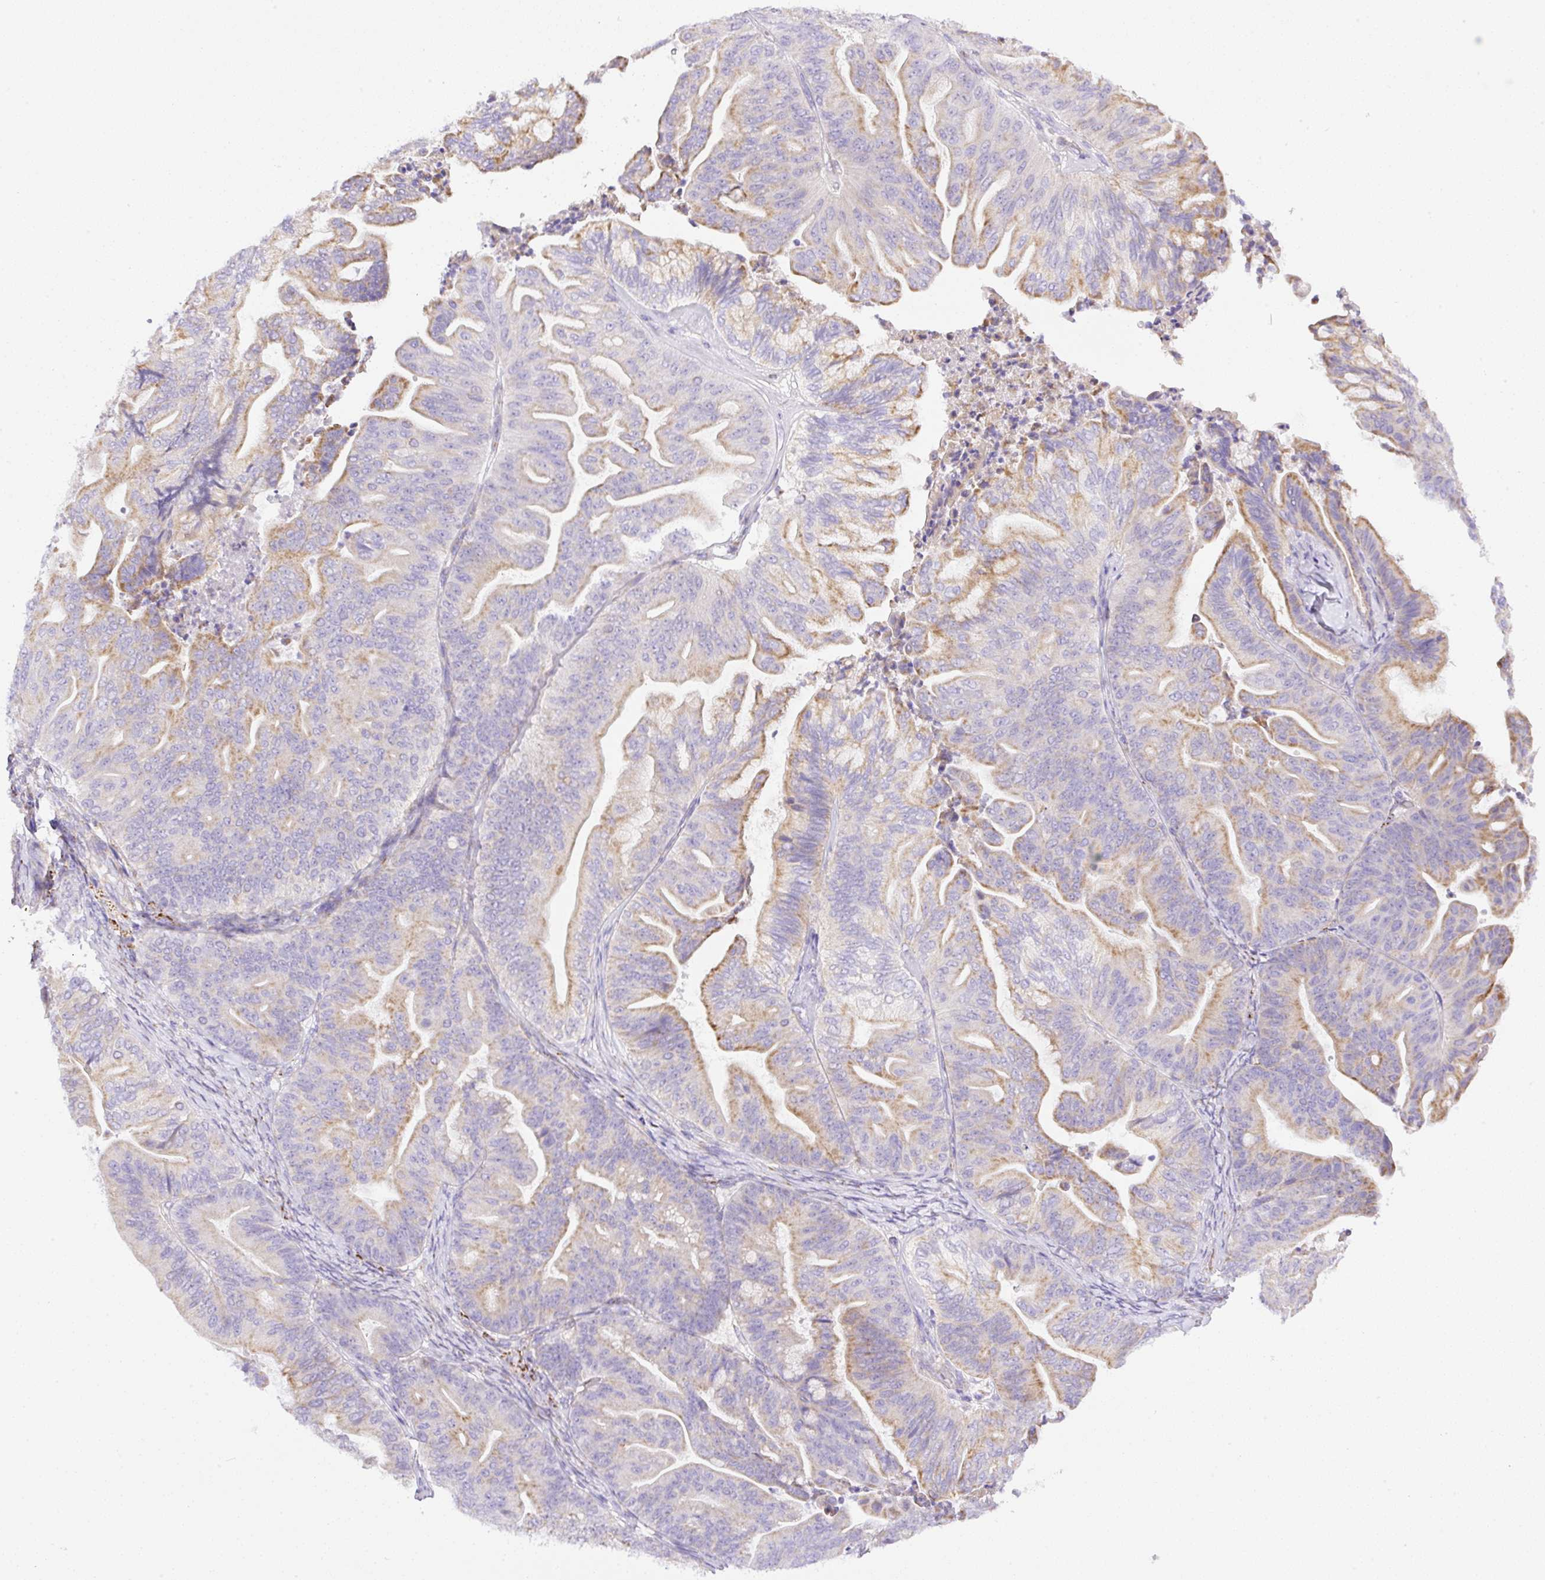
{"staining": {"intensity": "weak", "quantity": "25%-75%", "location": "cytoplasmic/membranous"}, "tissue": "ovarian cancer", "cell_type": "Tumor cells", "image_type": "cancer", "snomed": [{"axis": "morphology", "description": "Cystadenocarcinoma, mucinous, NOS"}, {"axis": "topography", "description": "Ovary"}], "caption": "Ovarian cancer stained for a protein (brown) demonstrates weak cytoplasmic/membranous positive positivity in about 25%-75% of tumor cells.", "gene": "NF1", "patient": {"sex": "female", "age": 67}}